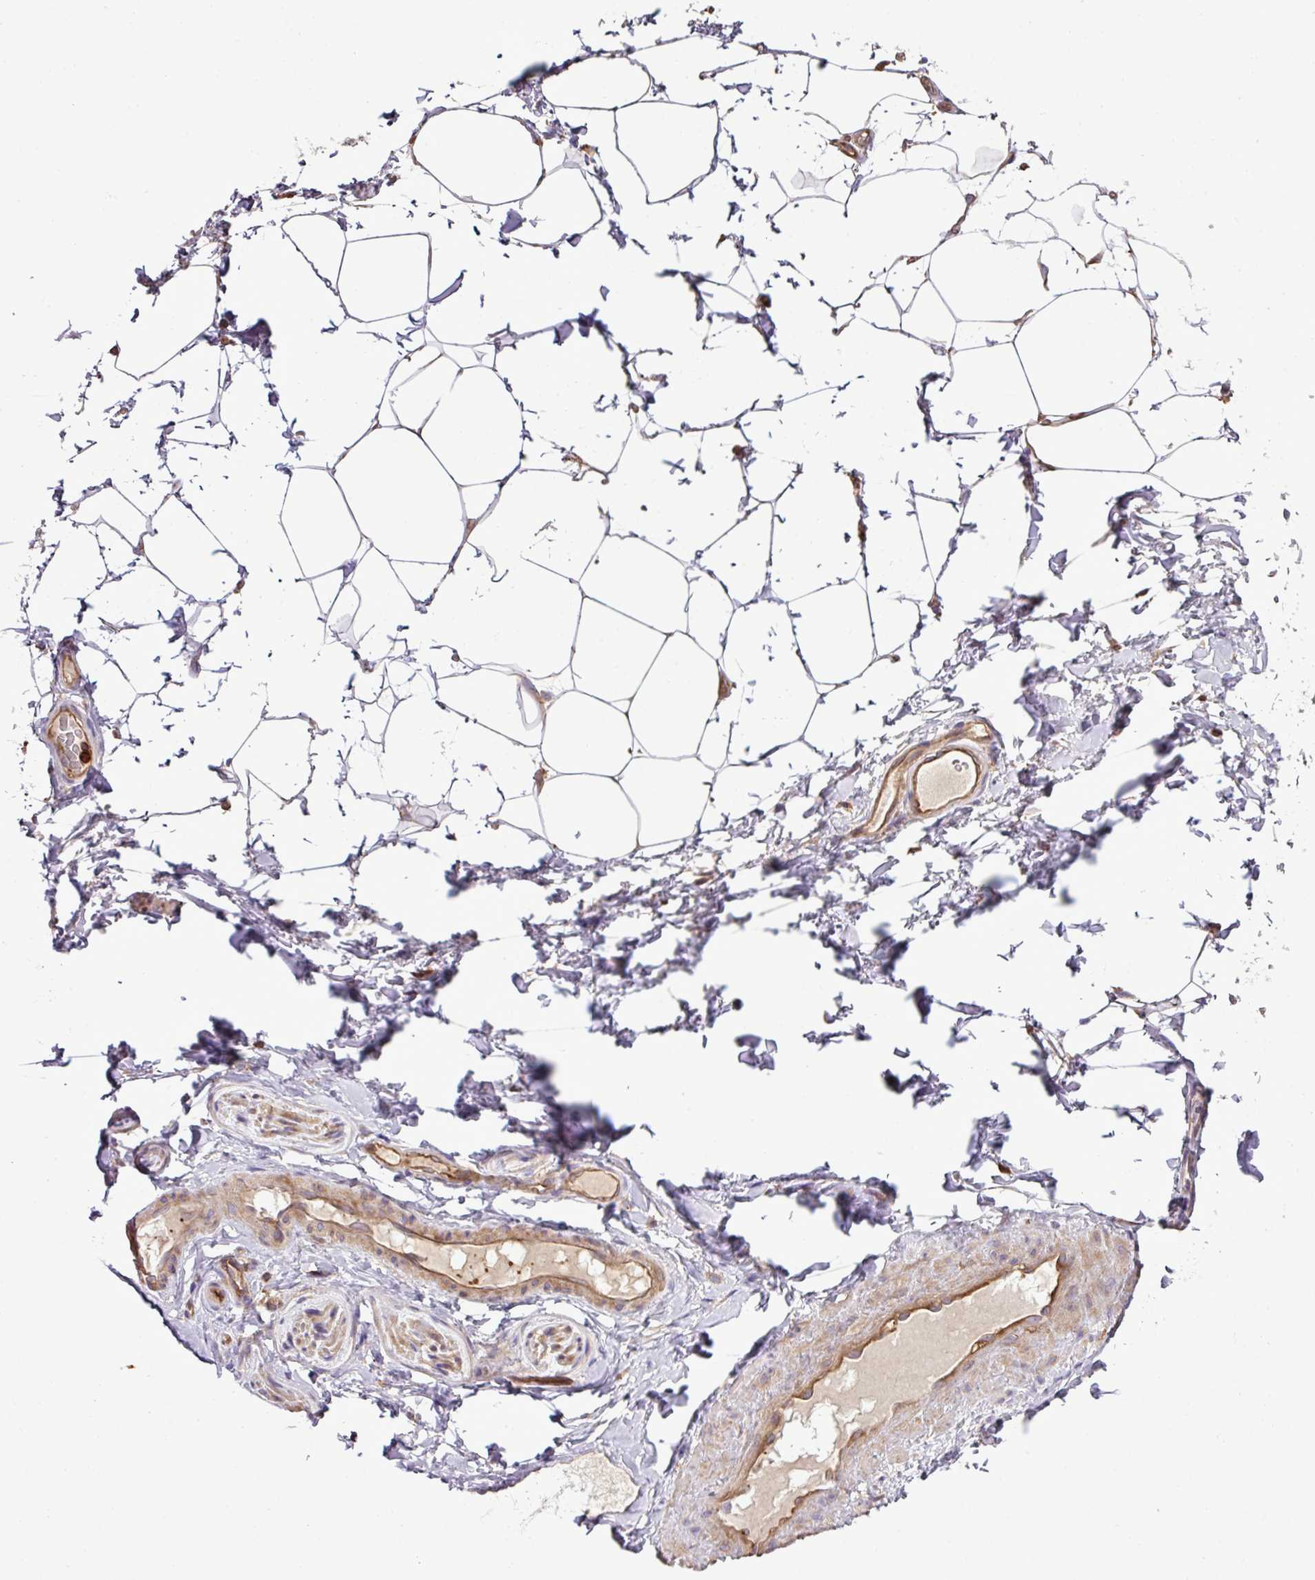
{"staining": {"intensity": "weak", "quantity": "<25%", "location": "cytoplasmic/membranous"}, "tissue": "adipose tissue", "cell_type": "Adipocytes", "image_type": "normal", "snomed": [{"axis": "morphology", "description": "Normal tissue, NOS"}, {"axis": "topography", "description": "Vascular tissue"}, {"axis": "topography", "description": "Peripheral nerve tissue"}], "caption": "Immunohistochemistry histopathology image of normal human adipose tissue stained for a protein (brown), which demonstrates no staining in adipocytes. The staining is performed using DAB (3,3'-diaminobenzidine) brown chromogen with nuclei counter-stained in using hematoxylin.", "gene": "PGAP6", "patient": {"sex": "male", "age": 41}}